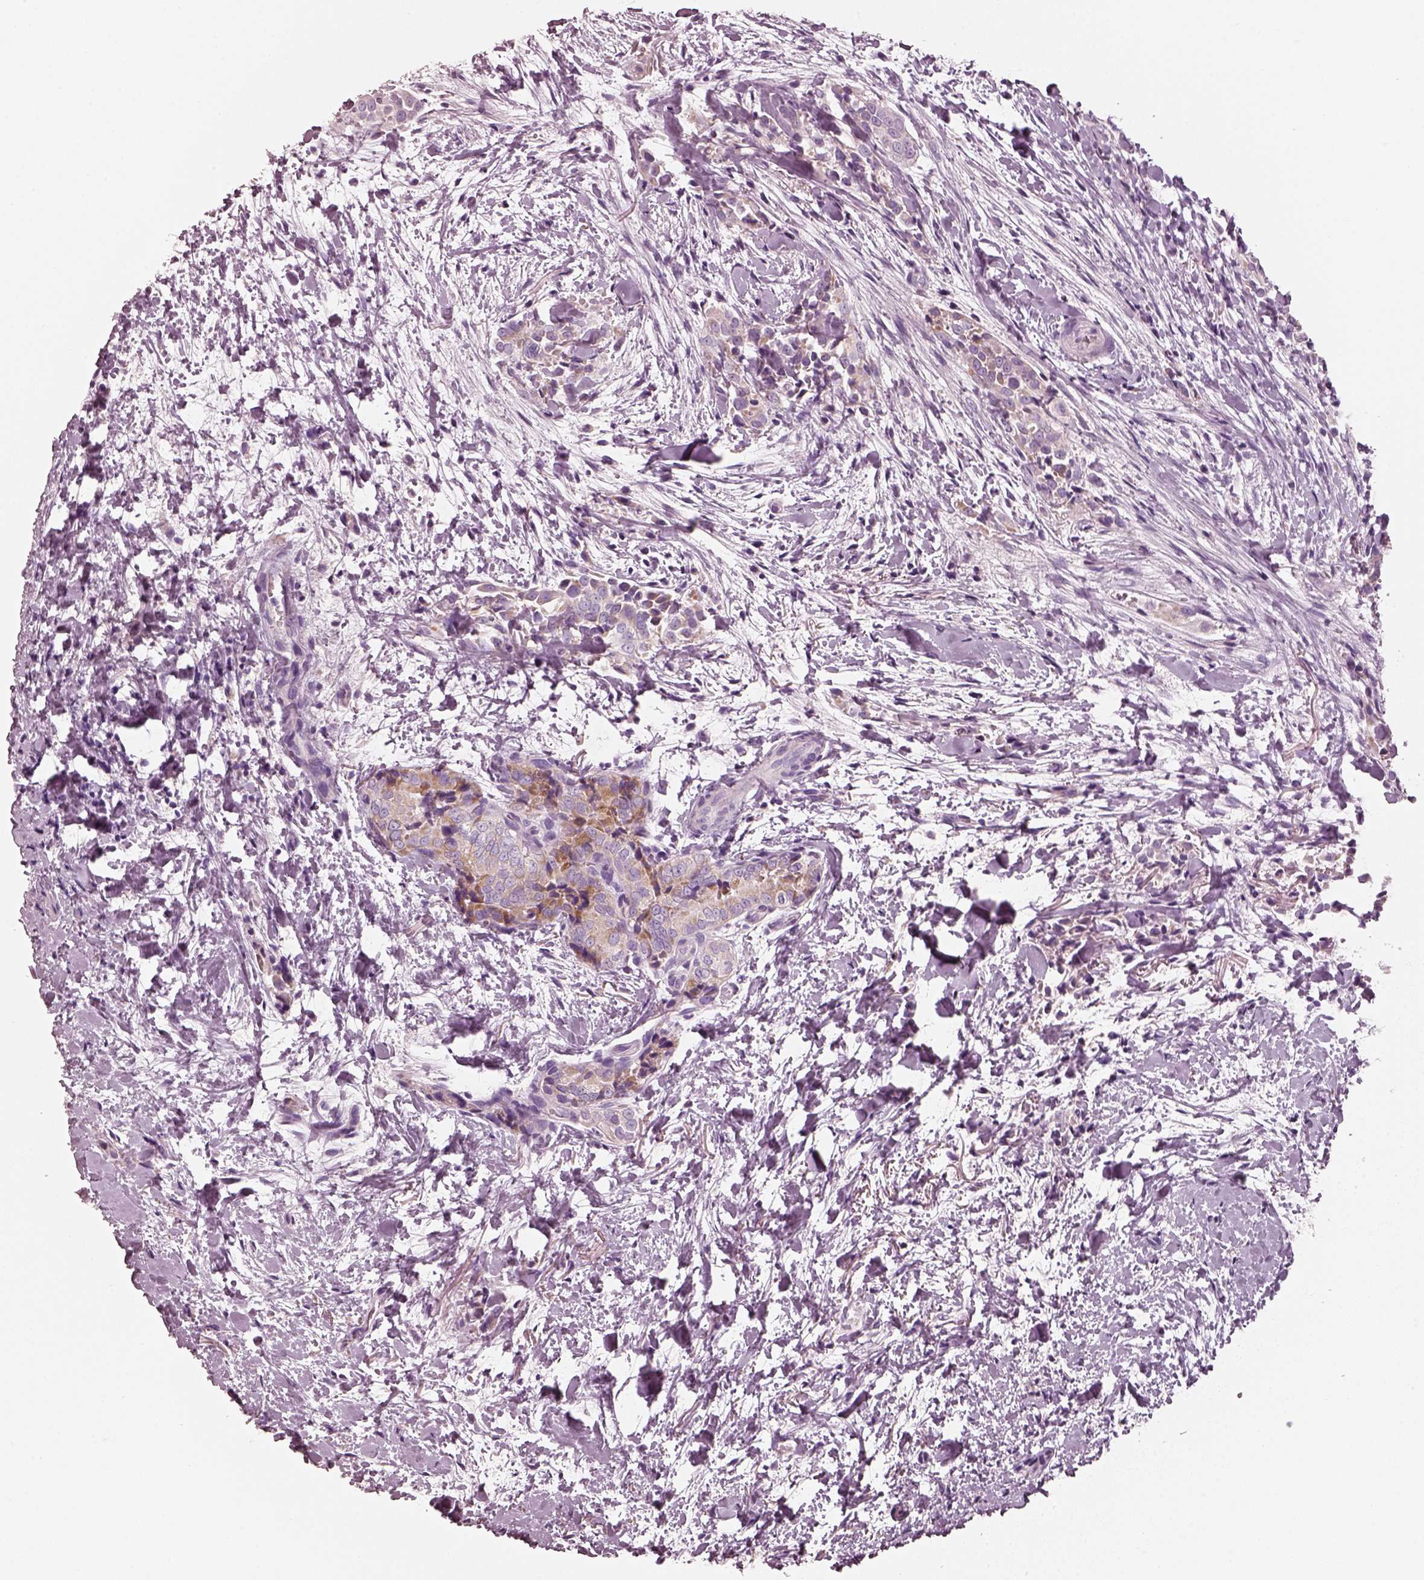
{"staining": {"intensity": "weak", "quantity": "25%-75%", "location": "cytoplasmic/membranous"}, "tissue": "thyroid cancer", "cell_type": "Tumor cells", "image_type": "cancer", "snomed": [{"axis": "morphology", "description": "Papillary adenocarcinoma, NOS"}, {"axis": "topography", "description": "Thyroid gland"}], "caption": "A brown stain highlights weak cytoplasmic/membranous expression of a protein in thyroid cancer tumor cells. The staining was performed using DAB to visualize the protein expression in brown, while the nuclei were stained in blue with hematoxylin (Magnification: 20x).", "gene": "R3HDML", "patient": {"sex": "male", "age": 61}}